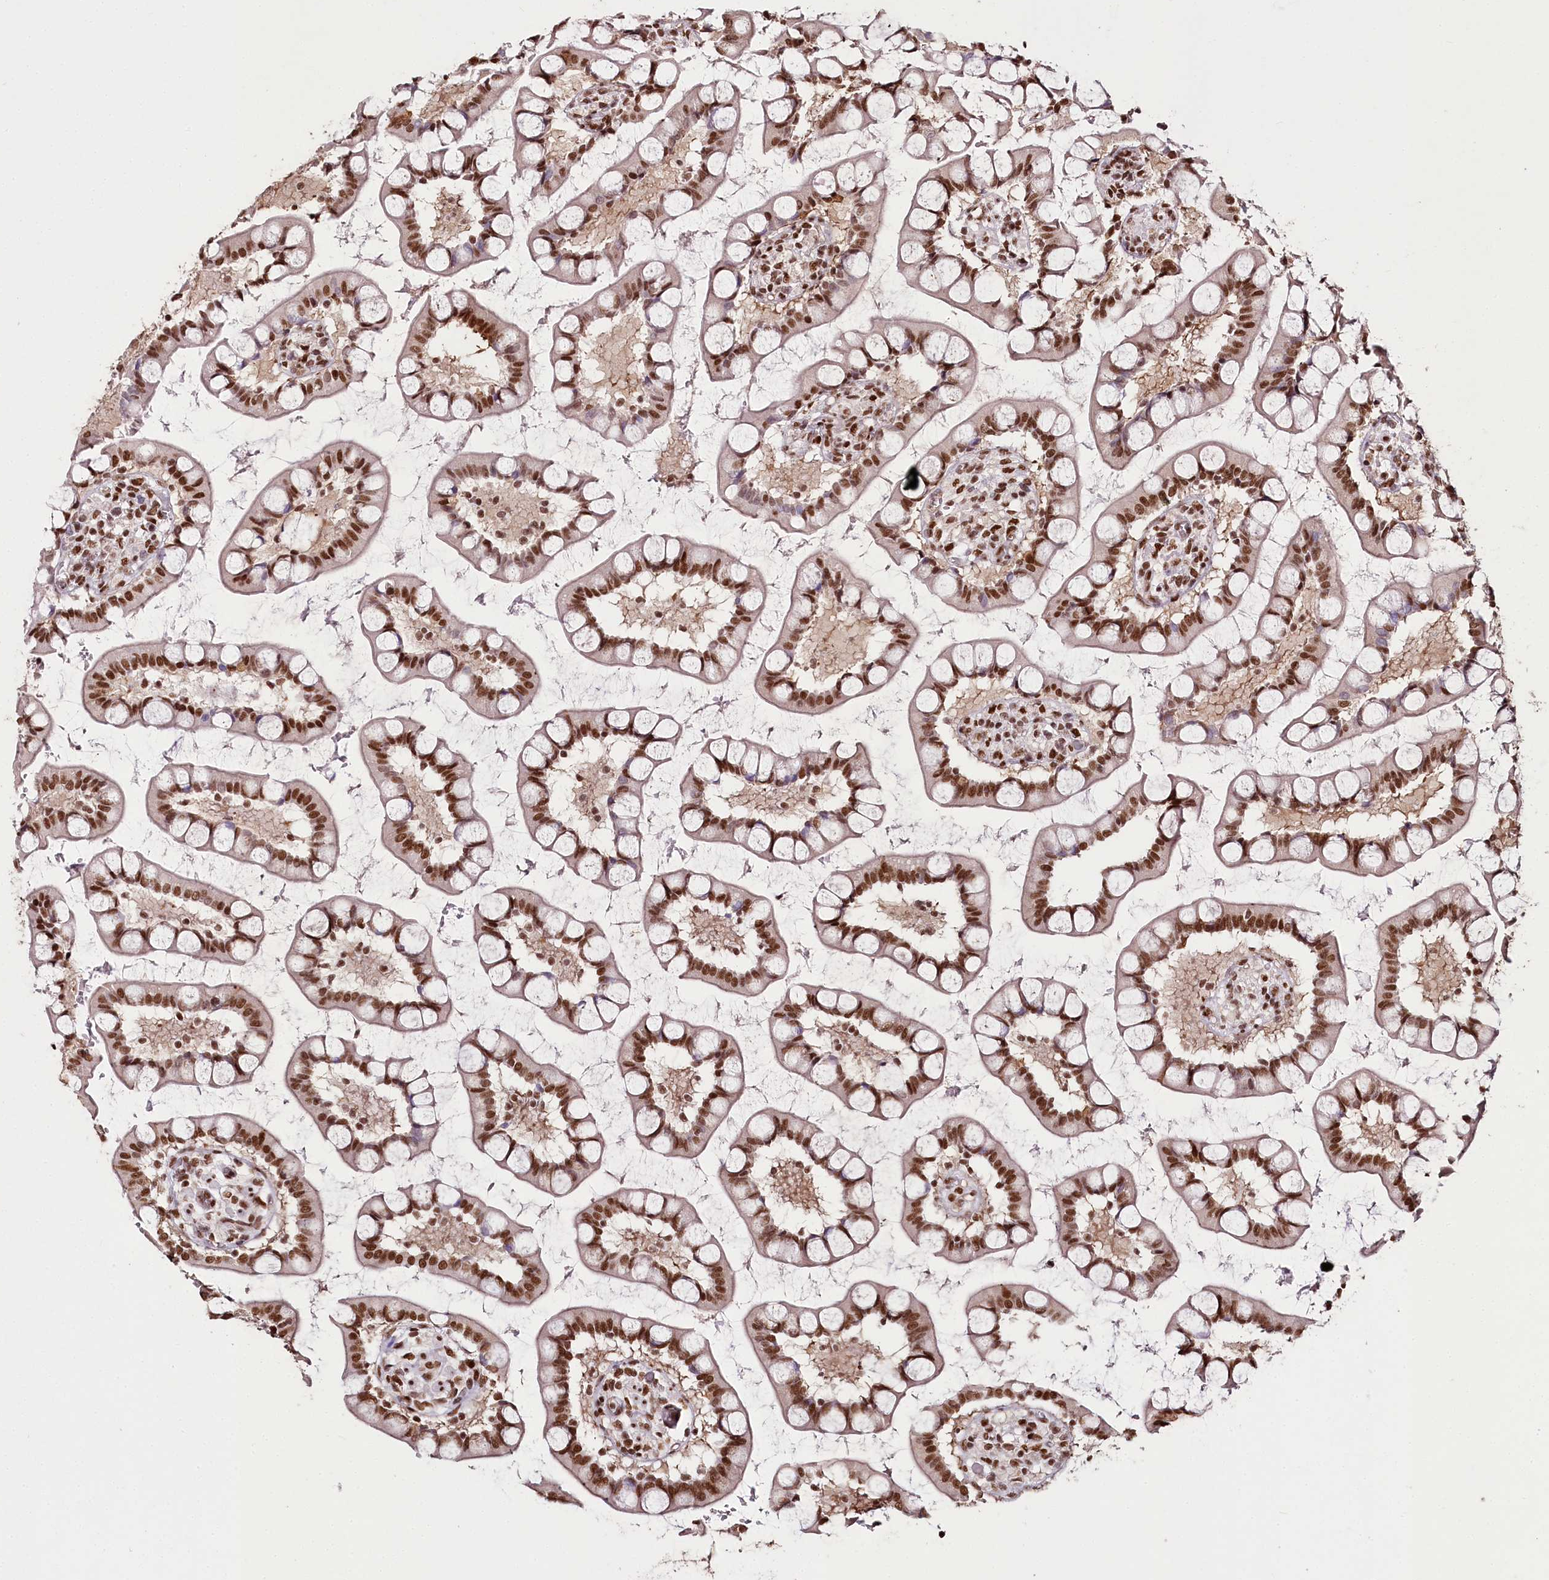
{"staining": {"intensity": "strong", "quantity": ">75%", "location": "cytoplasmic/membranous,nuclear"}, "tissue": "small intestine", "cell_type": "Glandular cells", "image_type": "normal", "snomed": [{"axis": "morphology", "description": "Normal tissue, NOS"}, {"axis": "topography", "description": "Small intestine"}], "caption": "IHC staining of unremarkable small intestine, which displays high levels of strong cytoplasmic/membranous,nuclear staining in approximately >75% of glandular cells indicating strong cytoplasmic/membranous,nuclear protein expression. The staining was performed using DAB (3,3'-diaminobenzidine) (brown) for protein detection and nuclei were counterstained in hematoxylin (blue).", "gene": "SMARCE1", "patient": {"sex": "male", "age": 52}}